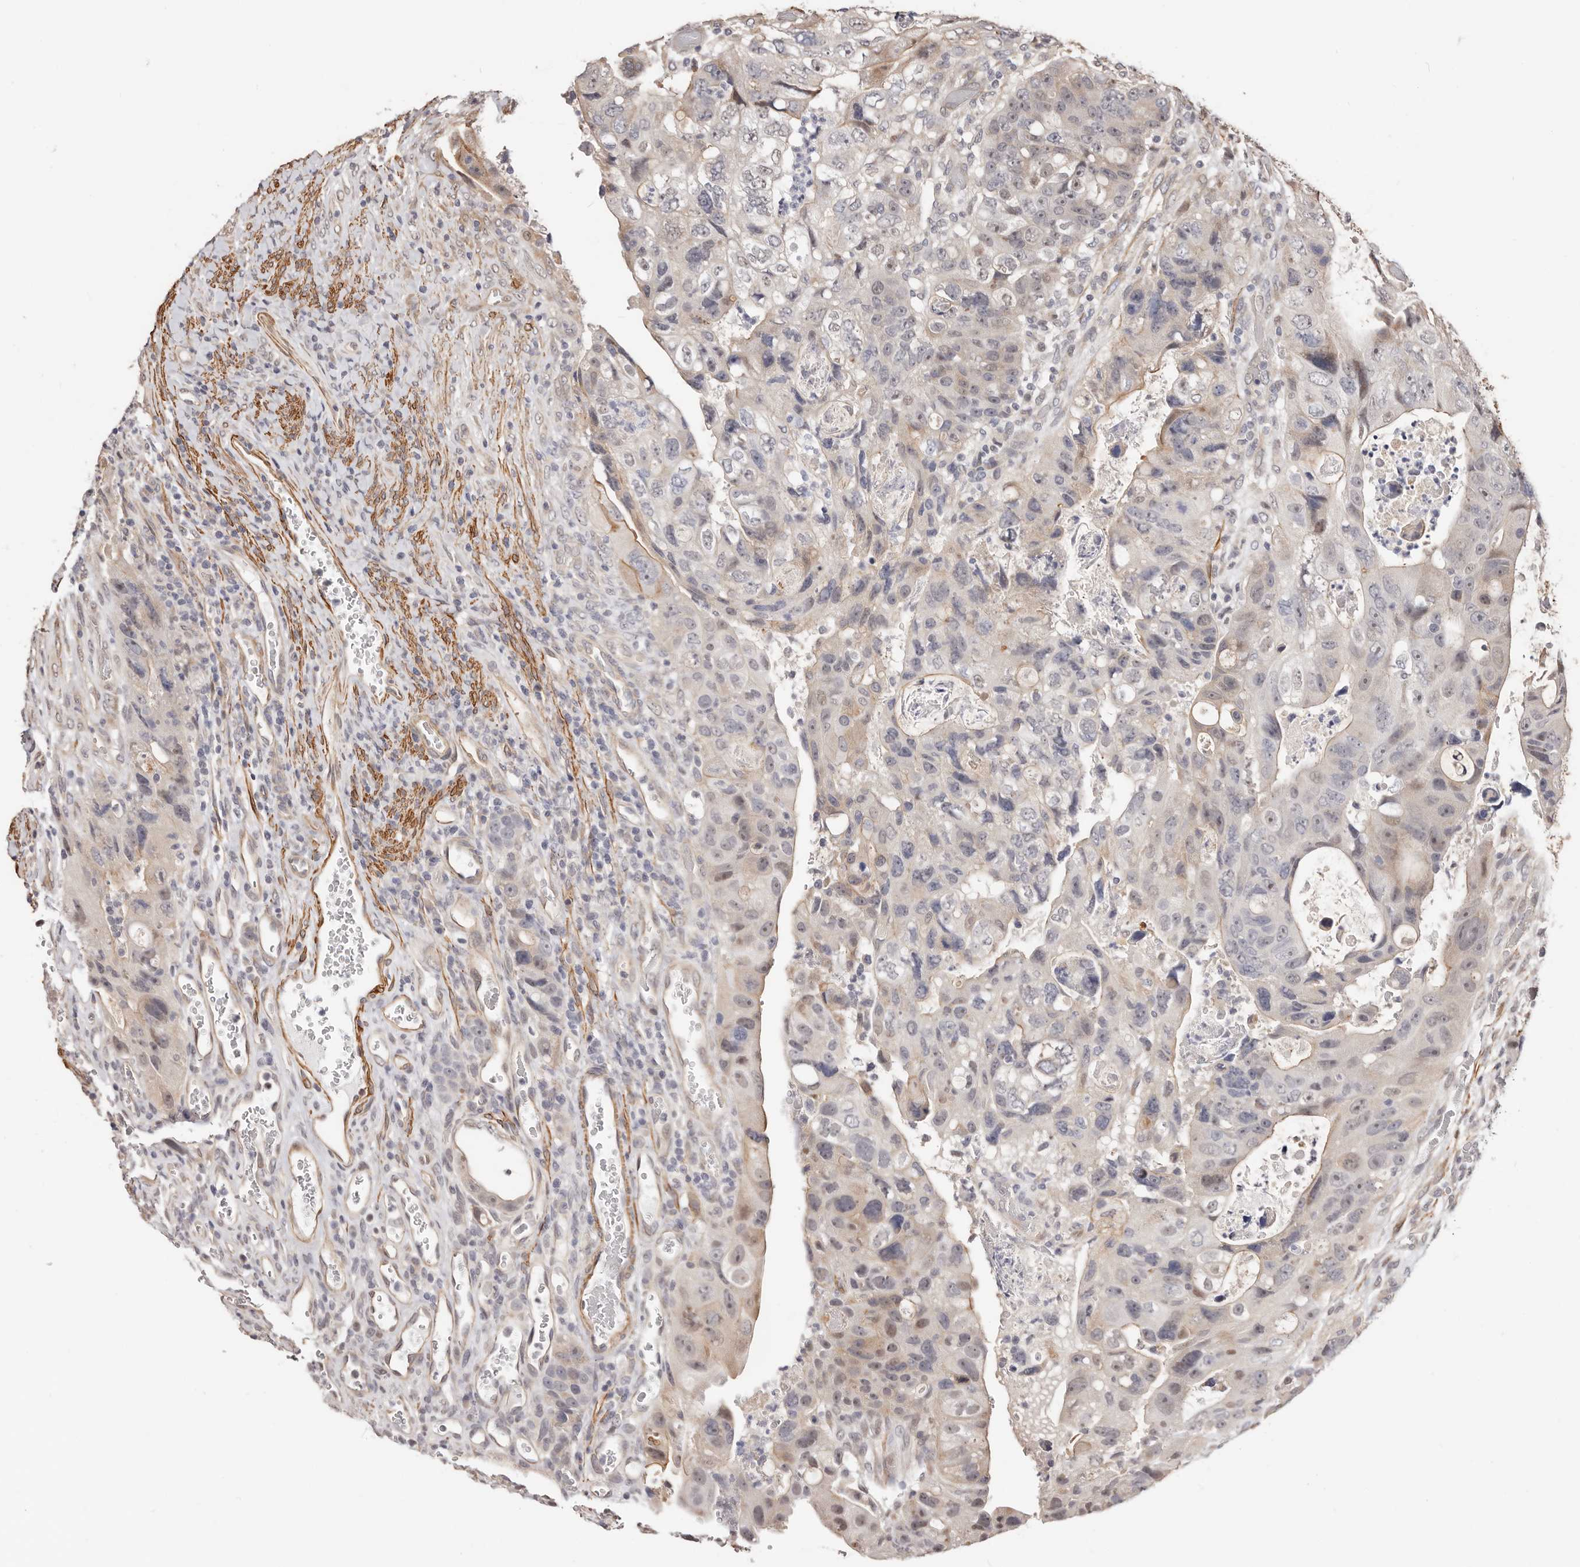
{"staining": {"intensity": "weak", "quantity": "<25%", "location": "cytoplasmic/membranous"}, "tissue": "colorectal cancer", "cell_type": "Tumor cells", "image_type": "cancer", "snomed": [{"axis": "morphology", "description": "Adenocarcinoma, NOS"}, {"axis": "topography", "description": "Rectum"}], "caption": "Immunohistochemical staining of human colorectal cancer shows no significant positivity in tumor cells.", "gene": "TRIP13", "patient": {"sex": "male", "age": 59}}